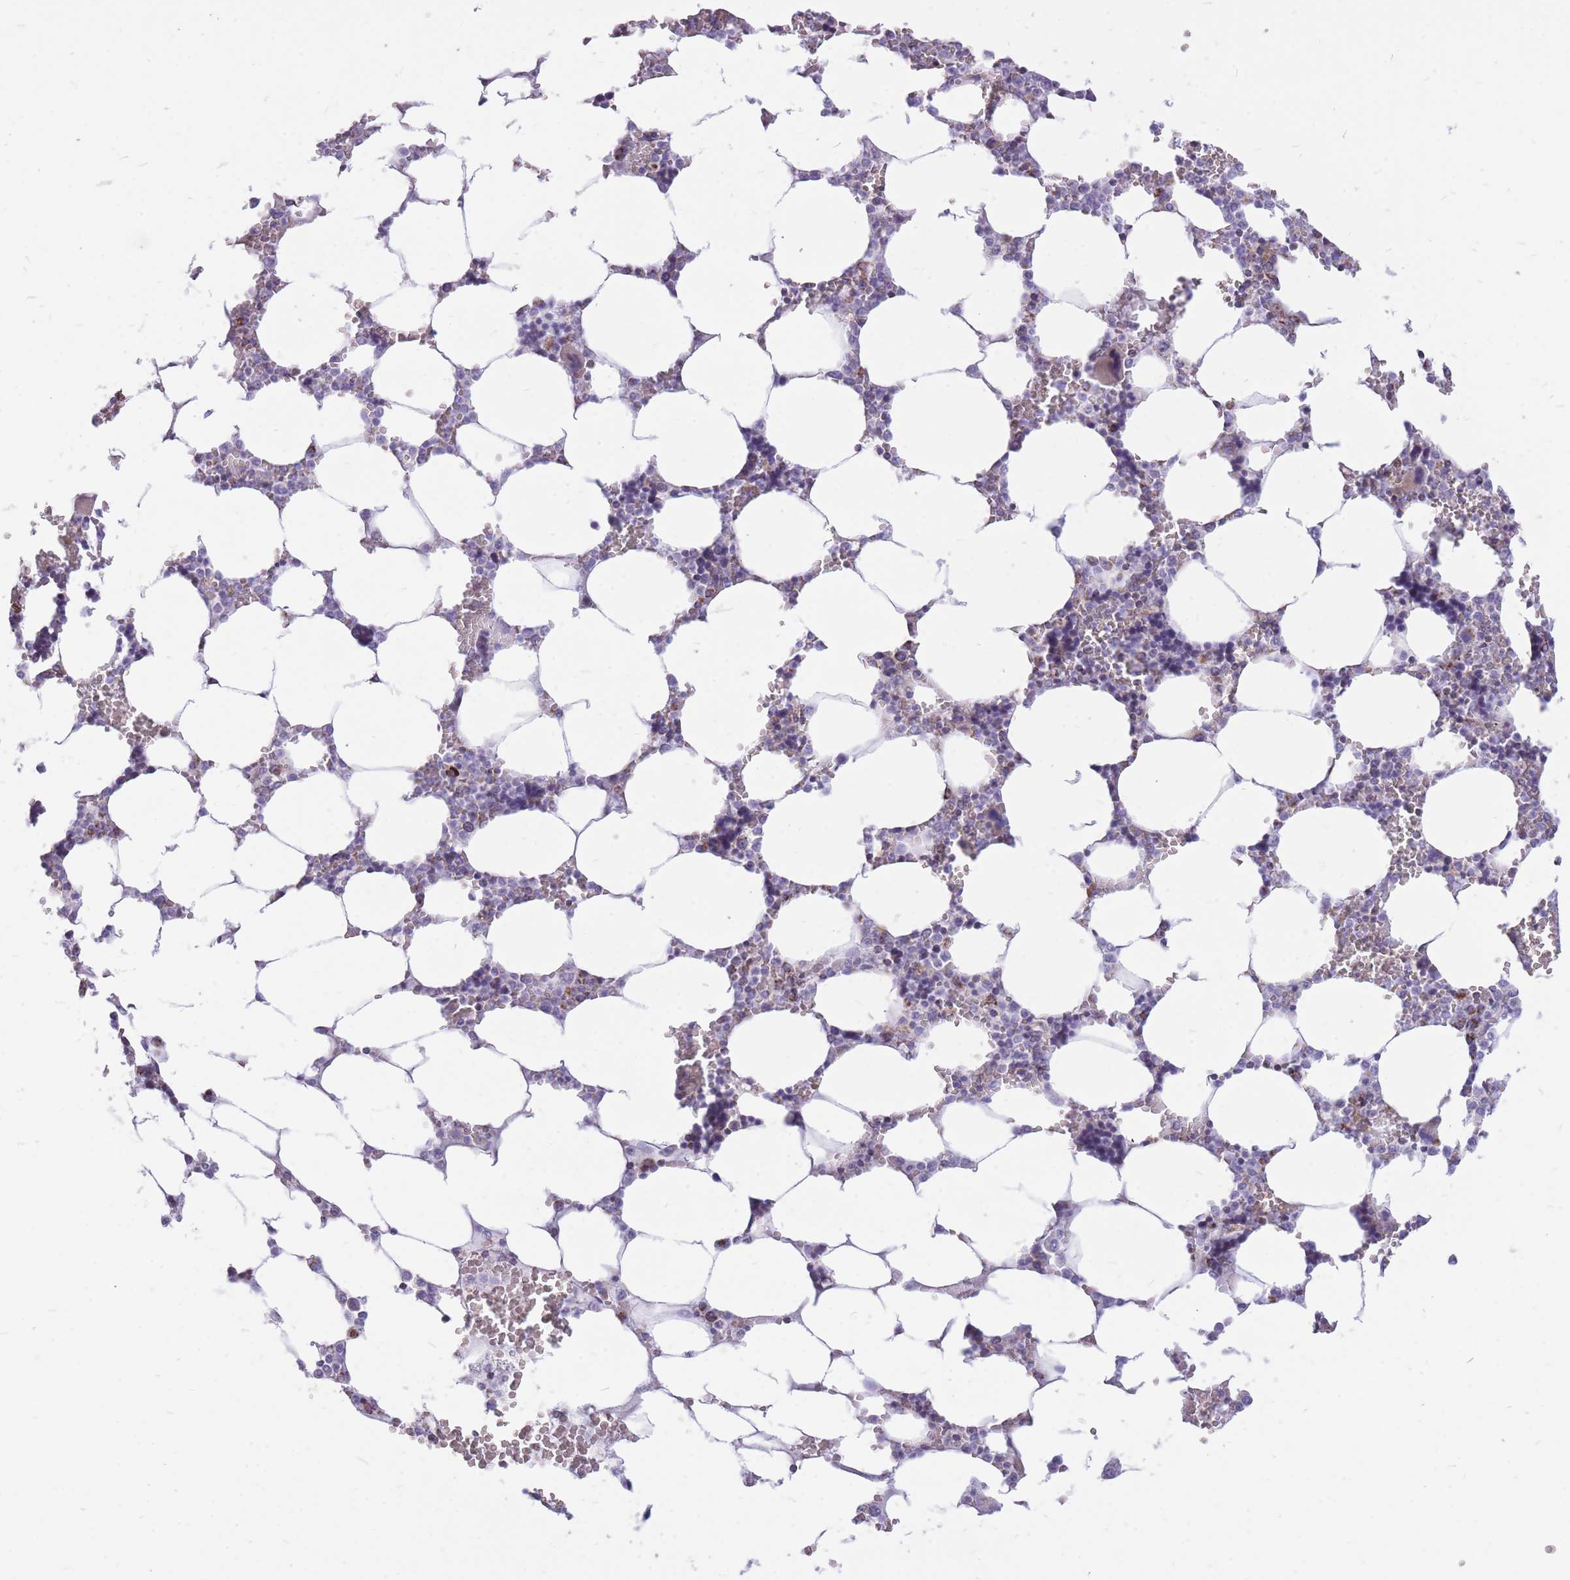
{"staining": {"intensity": "moderate", "quantity": "<25%", "location": "cytoplasmic/membranous"}, "tissue": "bone marrow", "cell_type": "Hematopoietic cells", "image_type": "normal", "snomed": [{"axis": "morphology", "description": "Normal tissue, NOS"}, {"axis": "topography", "description": "Bone marrow"}], "caption": "Immunohistochemistry (DAB) staining of benign human bone marrow shows moderate cytoplasmic/membranous protein staining in approximately <25% of hematopoietic cells.", "gene": "PCSK1", "patient": {"sex": "male", "age": 64}}